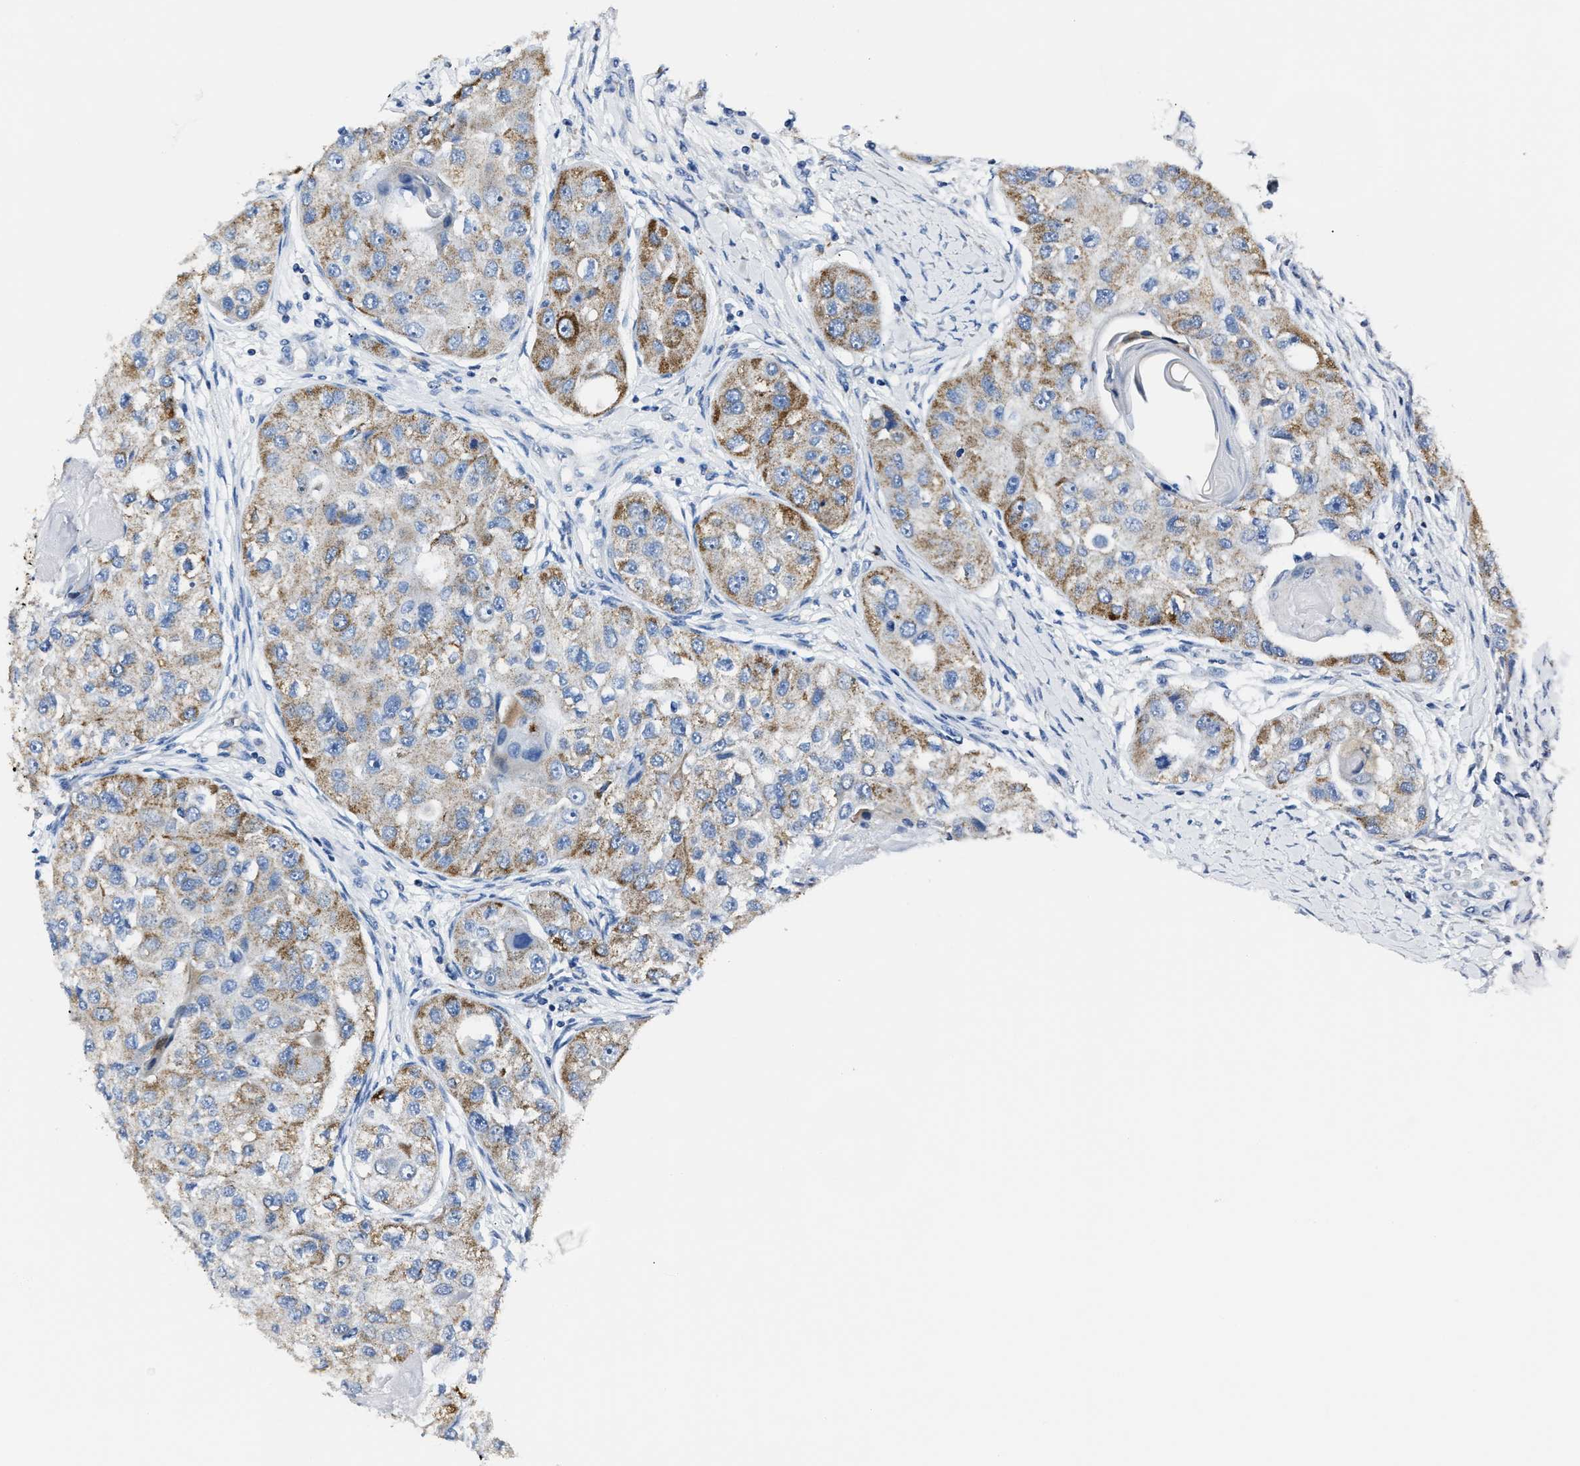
{"staining": {"intensity": "moderate", "quantity": ">75%", "location": "cytoplasmic/membranous"}, "tissue": "head and neck cancer", "cell_type": "Tumor cells", "image_type": "cancer", "snomed": [{"axis": "morphology", "description": "Normal tissue, NOS"}, {"axis": "morphology", "description": "Squamous cell carcinoma, NOS"}, {"axis": "topography", "description": "Skeletal muscle"}, {"axis": "topography", "description": "Head-Neck"}], "caption": "The histopathology image reveals staining of head and neck cancer, revealing moderate cytoplasmic/membranous protein expression (brown color) within tumor cells. The staining is performed using DAB brown chromogen to label protein expression. The nuclei are counter-stained blue using hematoxylin.", "gene": "AMACR", "patient": {"sex": "male", "age": 51}}